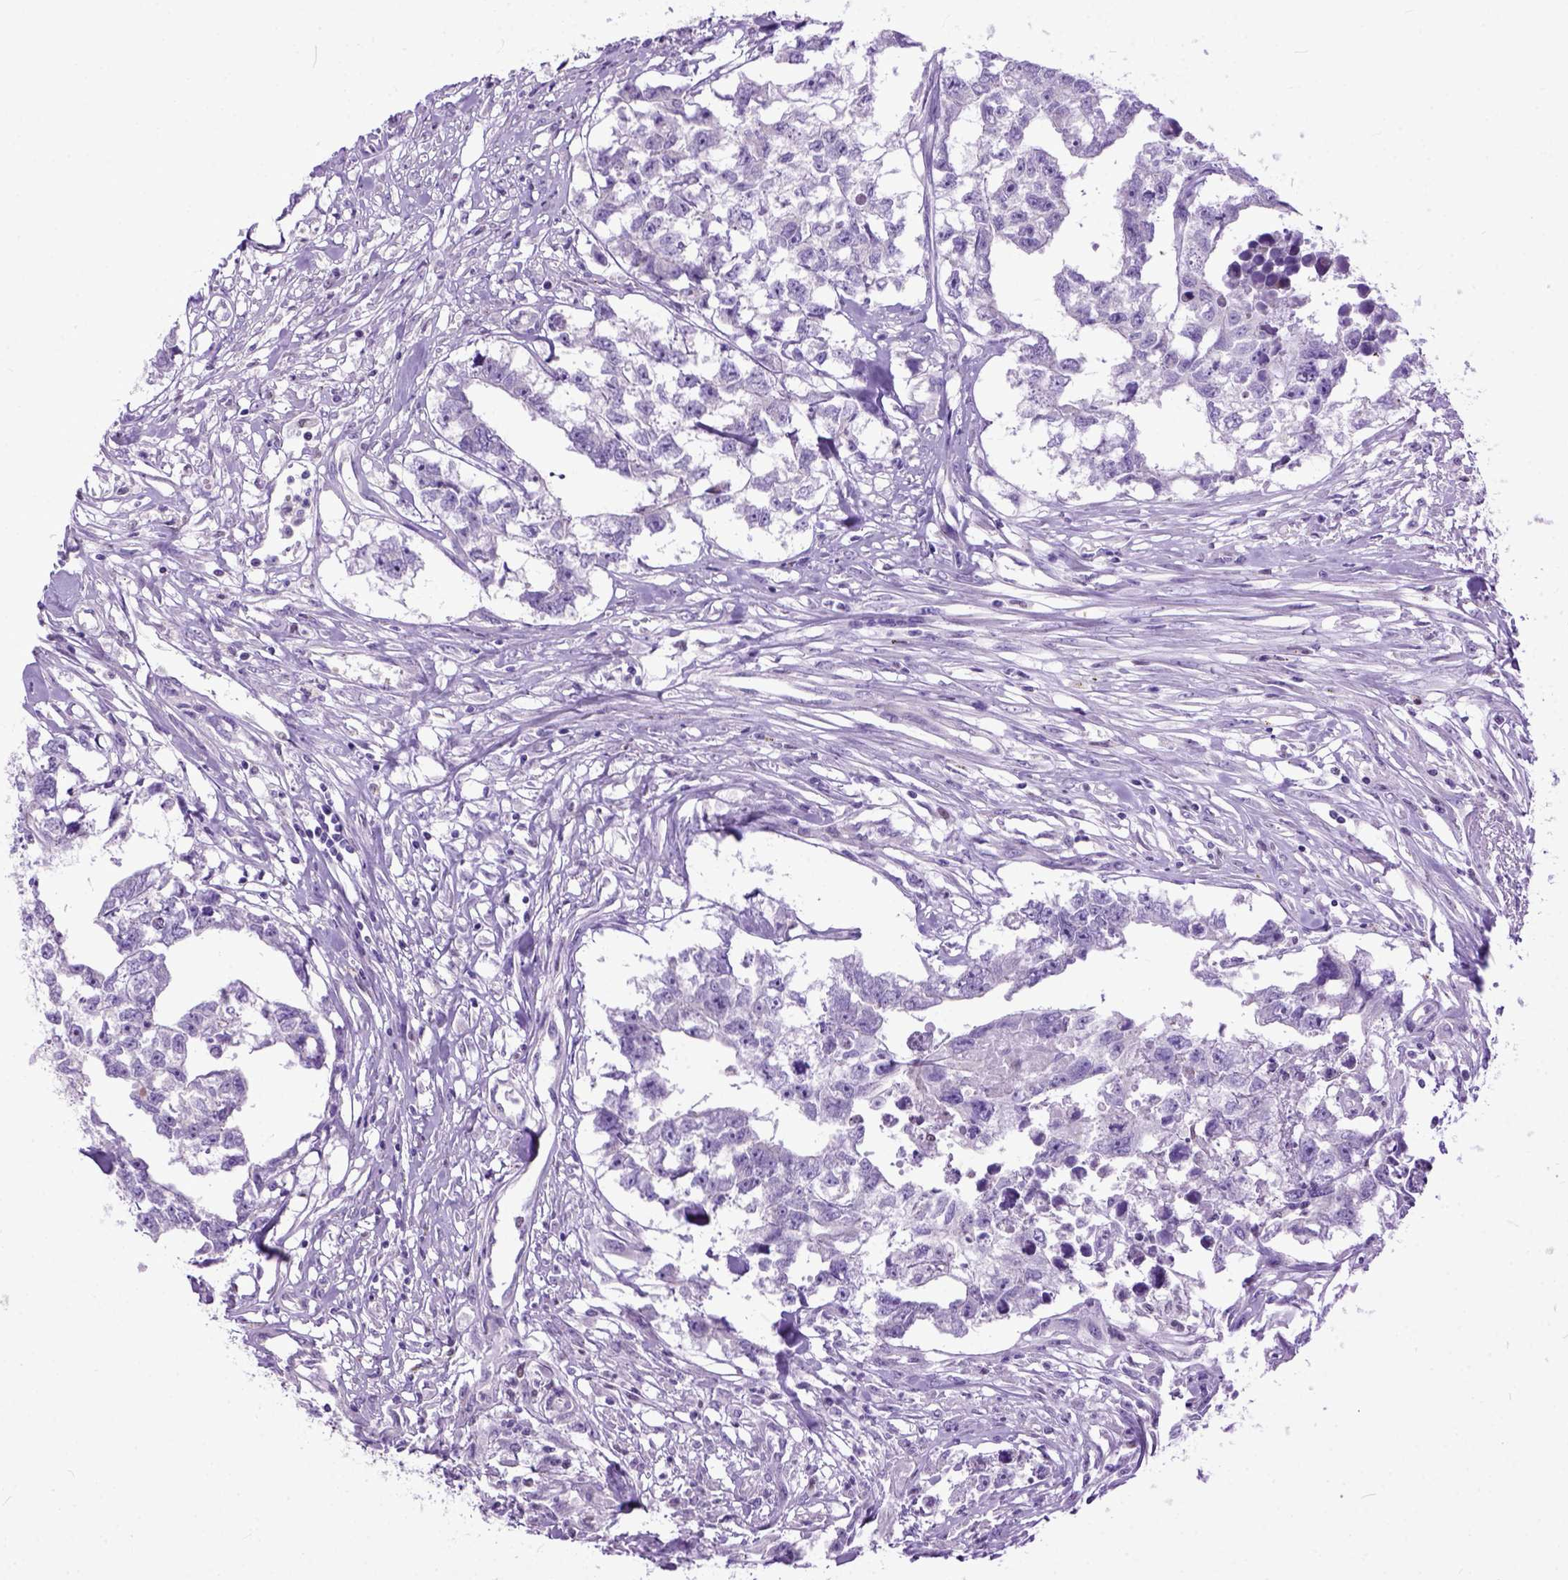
{"staining": {"intensity": "negative", "quantity": "none", "location": "none"}, "tissue": "testis cancer", "cell_type": "Tumor cells", "image_type": "cancer", "snomed": [{"axis": "morphology", "description": "Carcinoma, Embryonal, NOS"}, {"axis": "morphology", "description": "Teratoma, malignant, NOS"}, {"axis": "topography", "description": "Testis"}], "caption": "Tumor cells are negative for protein expression in human teratoma (malignant) (testis).", "gene": "CRB1", "patient": {"sex": "male", "age": 44}}